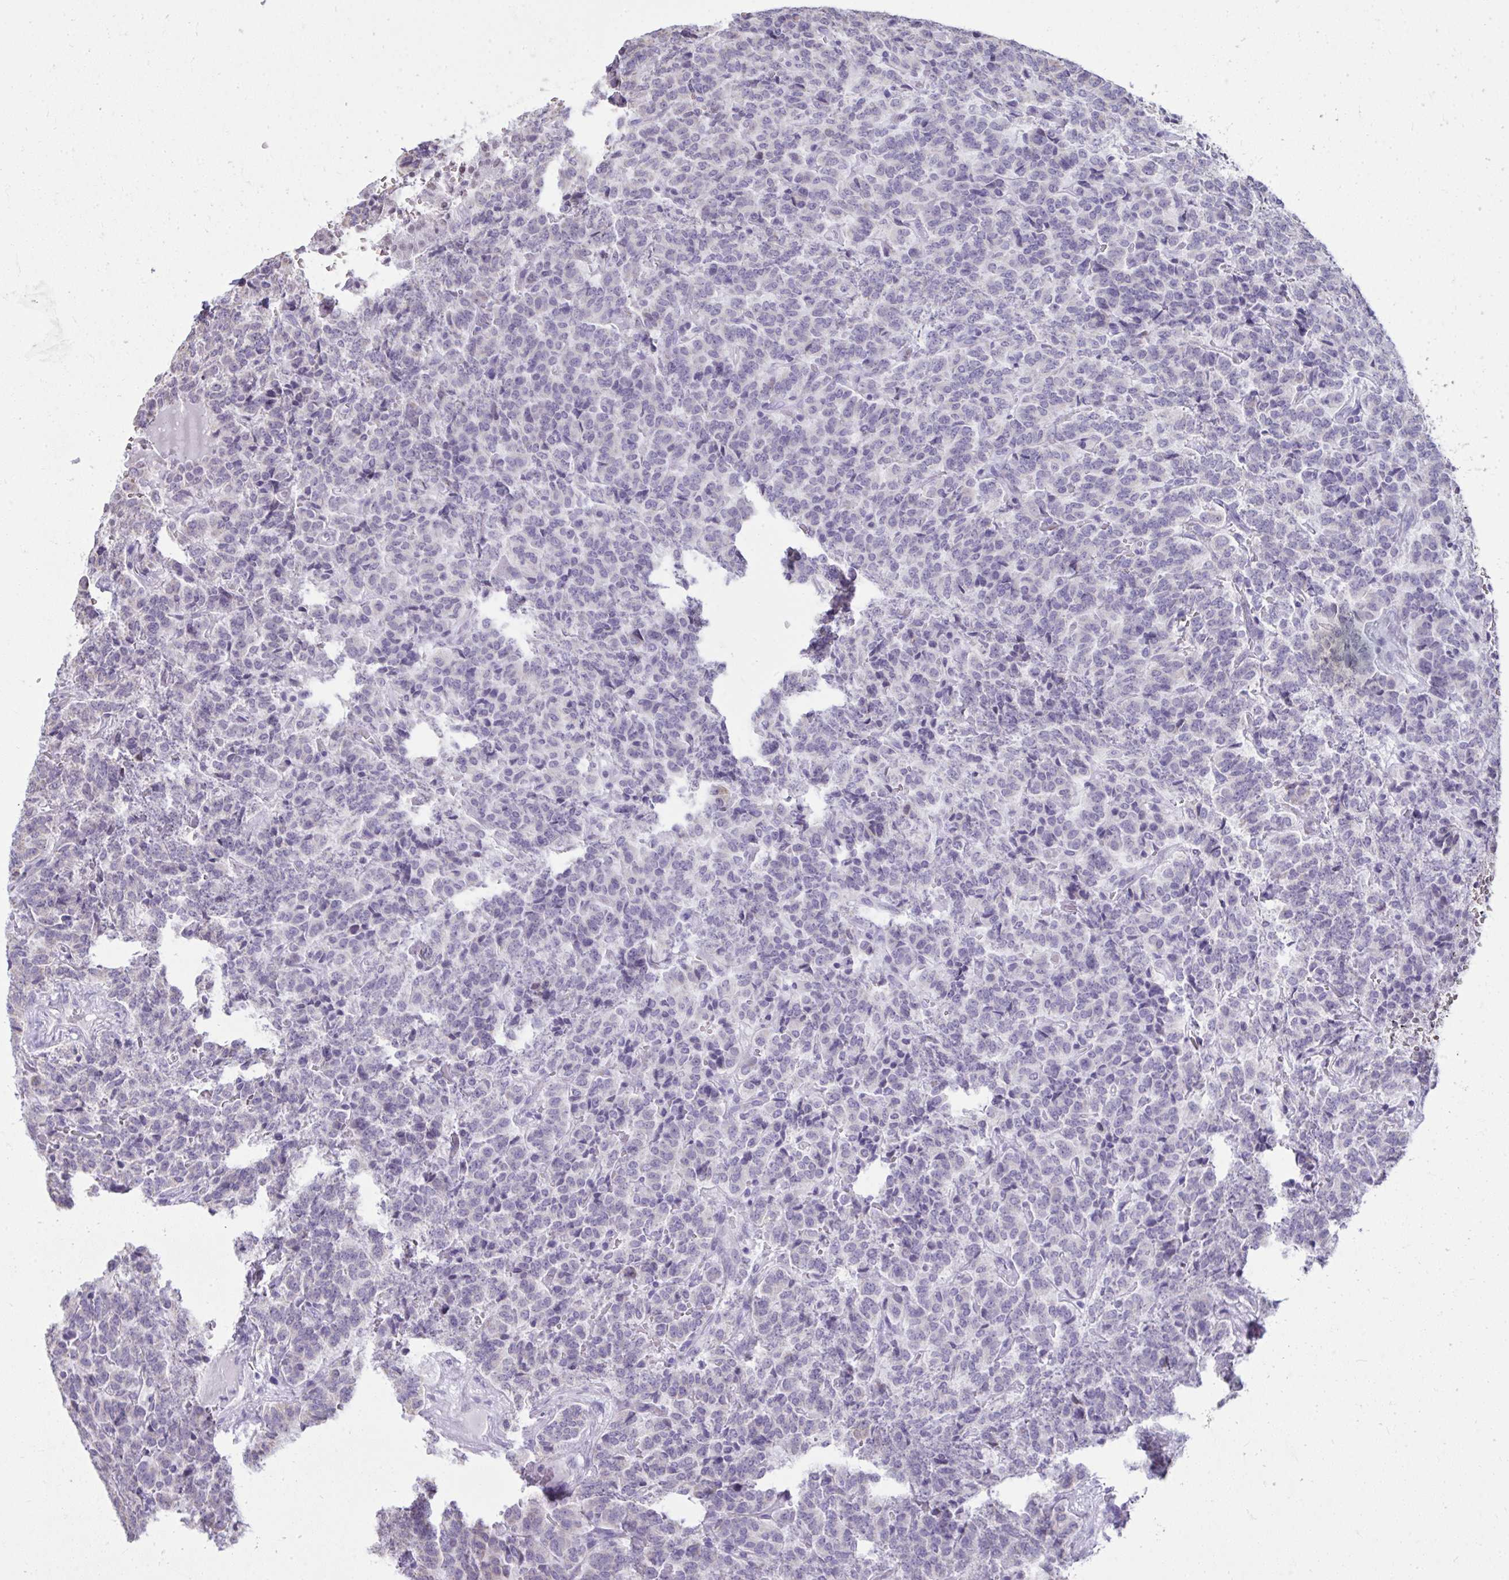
{"staining": {"intensity": "negative", "quantity": "none", "location": "none"}, "tissue": "carcinoid", "cell_type": "Tumor cells", "image_type": "cancer", "snomed": [{"axis": "morphology", "description": "Carcinoid, malignant, NOS"}, {"axis": "topography", "description": "Pancreas"}], "caption": "Immunohistochemistry of carcinoid reveals no expression in tumor cells. (DAB immunohistochemistry, high magnification).", "gene": "NPPA", "patient": {"sex": "male", "age": 36}}